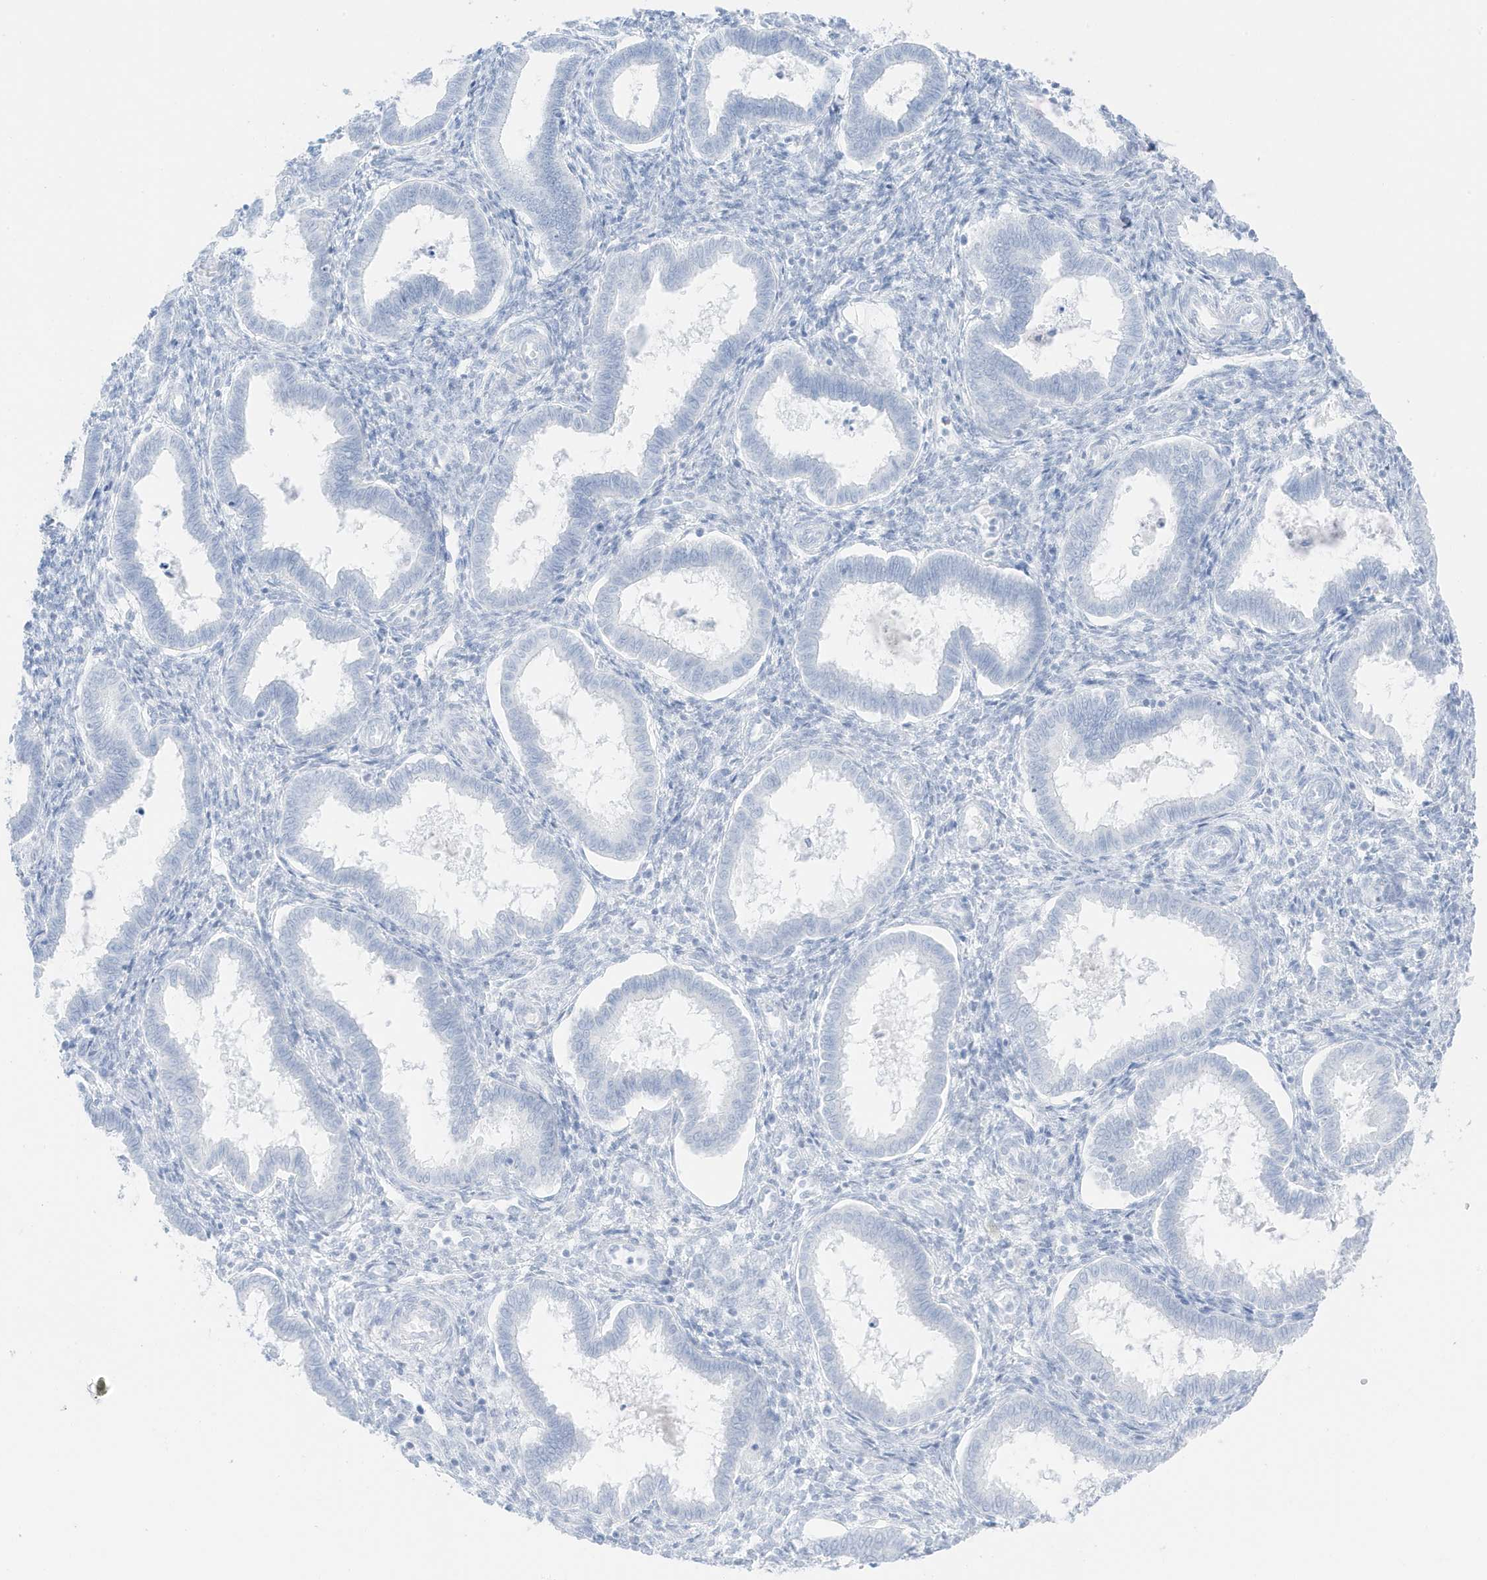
{"staining": {"intensity": "negative", "quantity": "none", "location": "none"}, "tissue": "endometrium", "cell_type": "Cells in endometrial stroma", "image_type": "normal", "snomed": [{"axis": "morphology", "description": "Normal tissue, NOS"}, {"axis": "topography", "description": "Endometrium"}], "caption": "High magnification brightfield microscopy of benign endometrium stained with DAB (brown) and counterstained with hematoxylin (blue): cells in endometrial stroma show no significant staining.", "gene": "SLC22A13", "patient": {"sex": "female", "age": 24}}